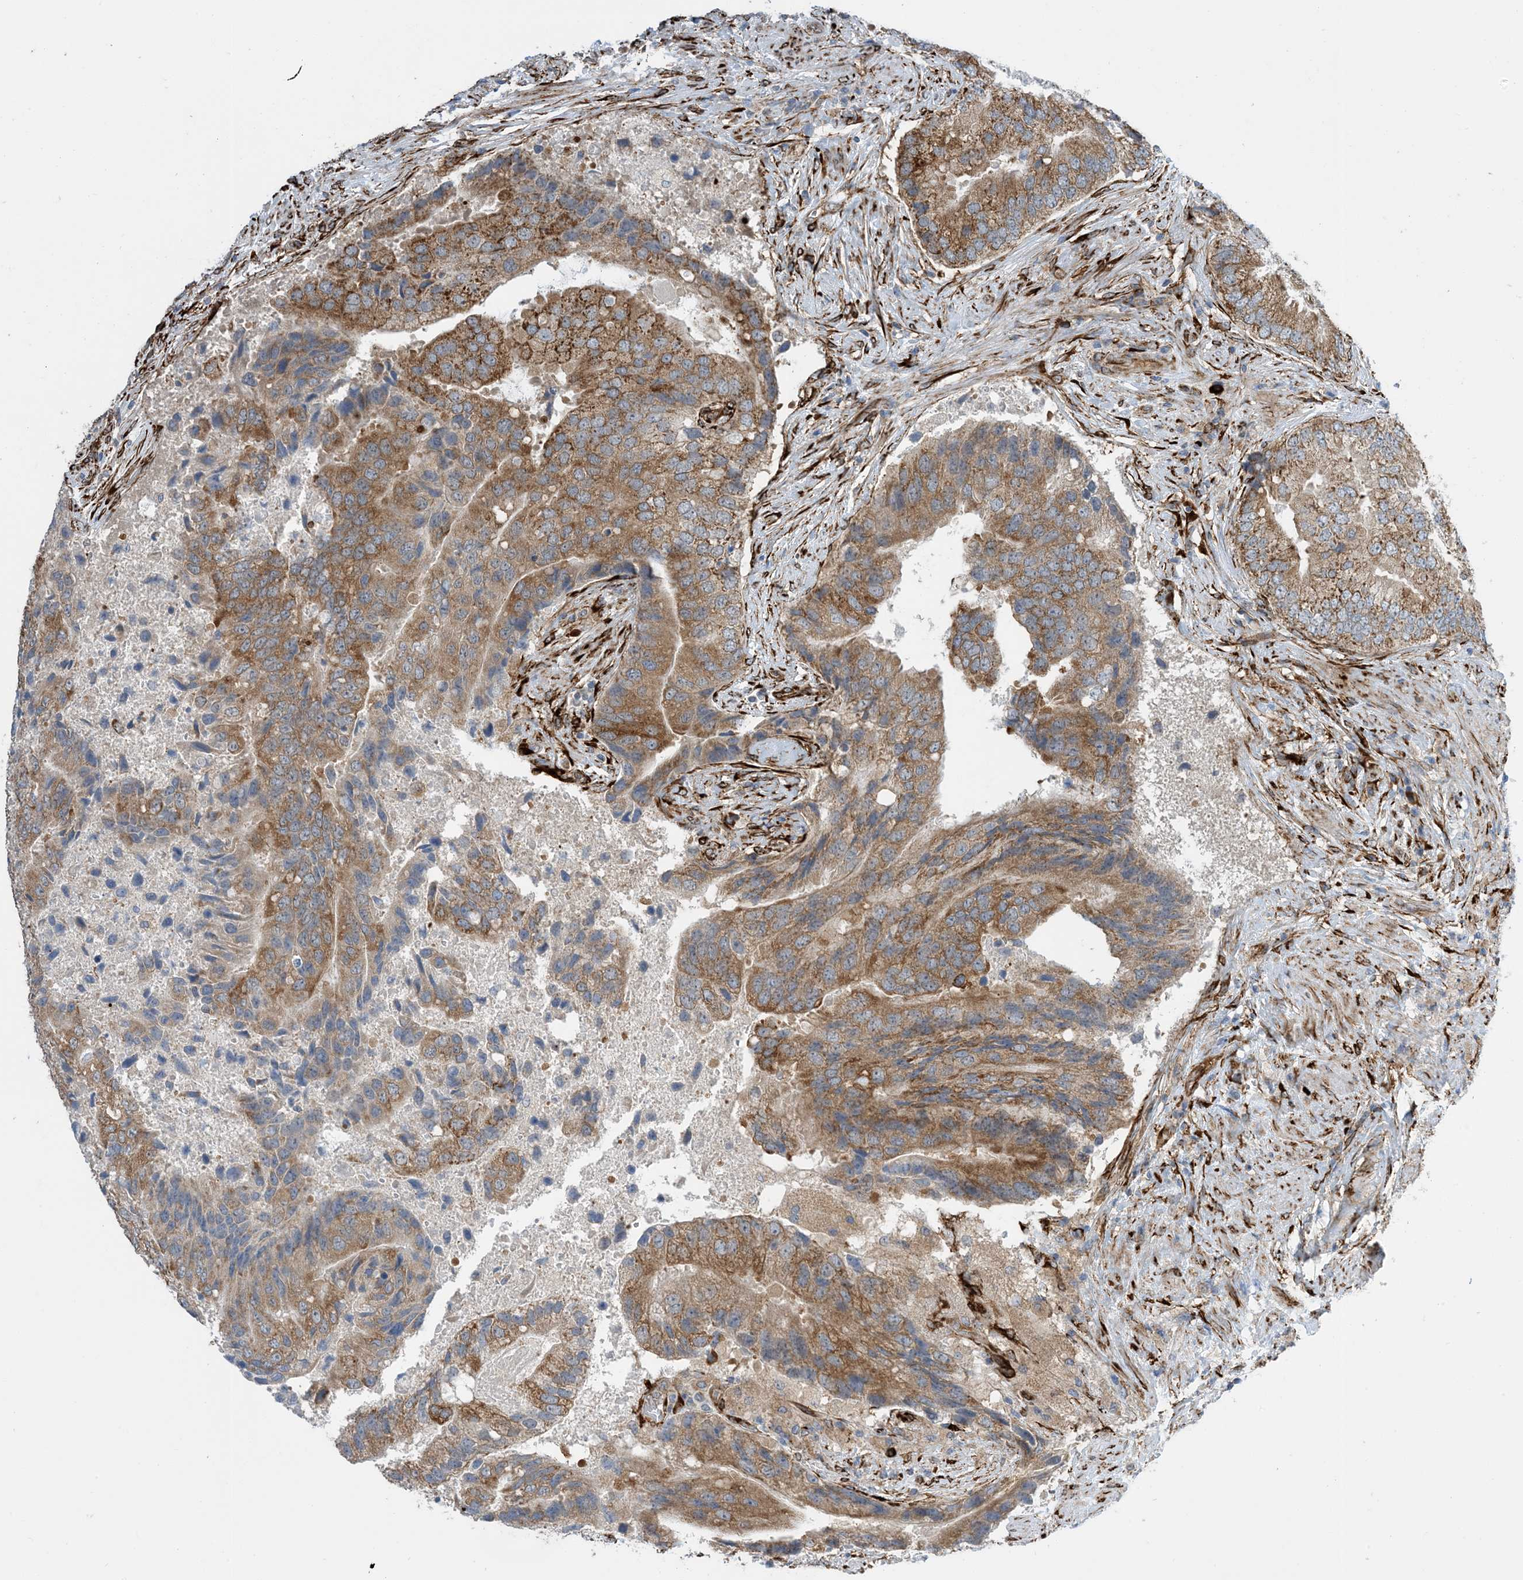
{"staining": {"intensity": "moderate", "quantity": ">75%", "location": "cytoplasmic/membranous"}, "tissue": "prostate cancer", "cell_type": "Tumor cells", "image_type": "cancer", "snomed": [{"axis": "morphology", "description": "Adenocarcinoma, High grade"}, {"axis": "topography", "description": "Prostate"}], "caption": "A high-resolution histopathology image shows immunohistochemistry staining of prostate high-grade adenocarcinoma, which exhibits moderate cytoplasmic/membranous expression in approximately >75% of tumor cells.", "gene": "ZBTB45", "patient": {"sex": "male", "age": 70}}